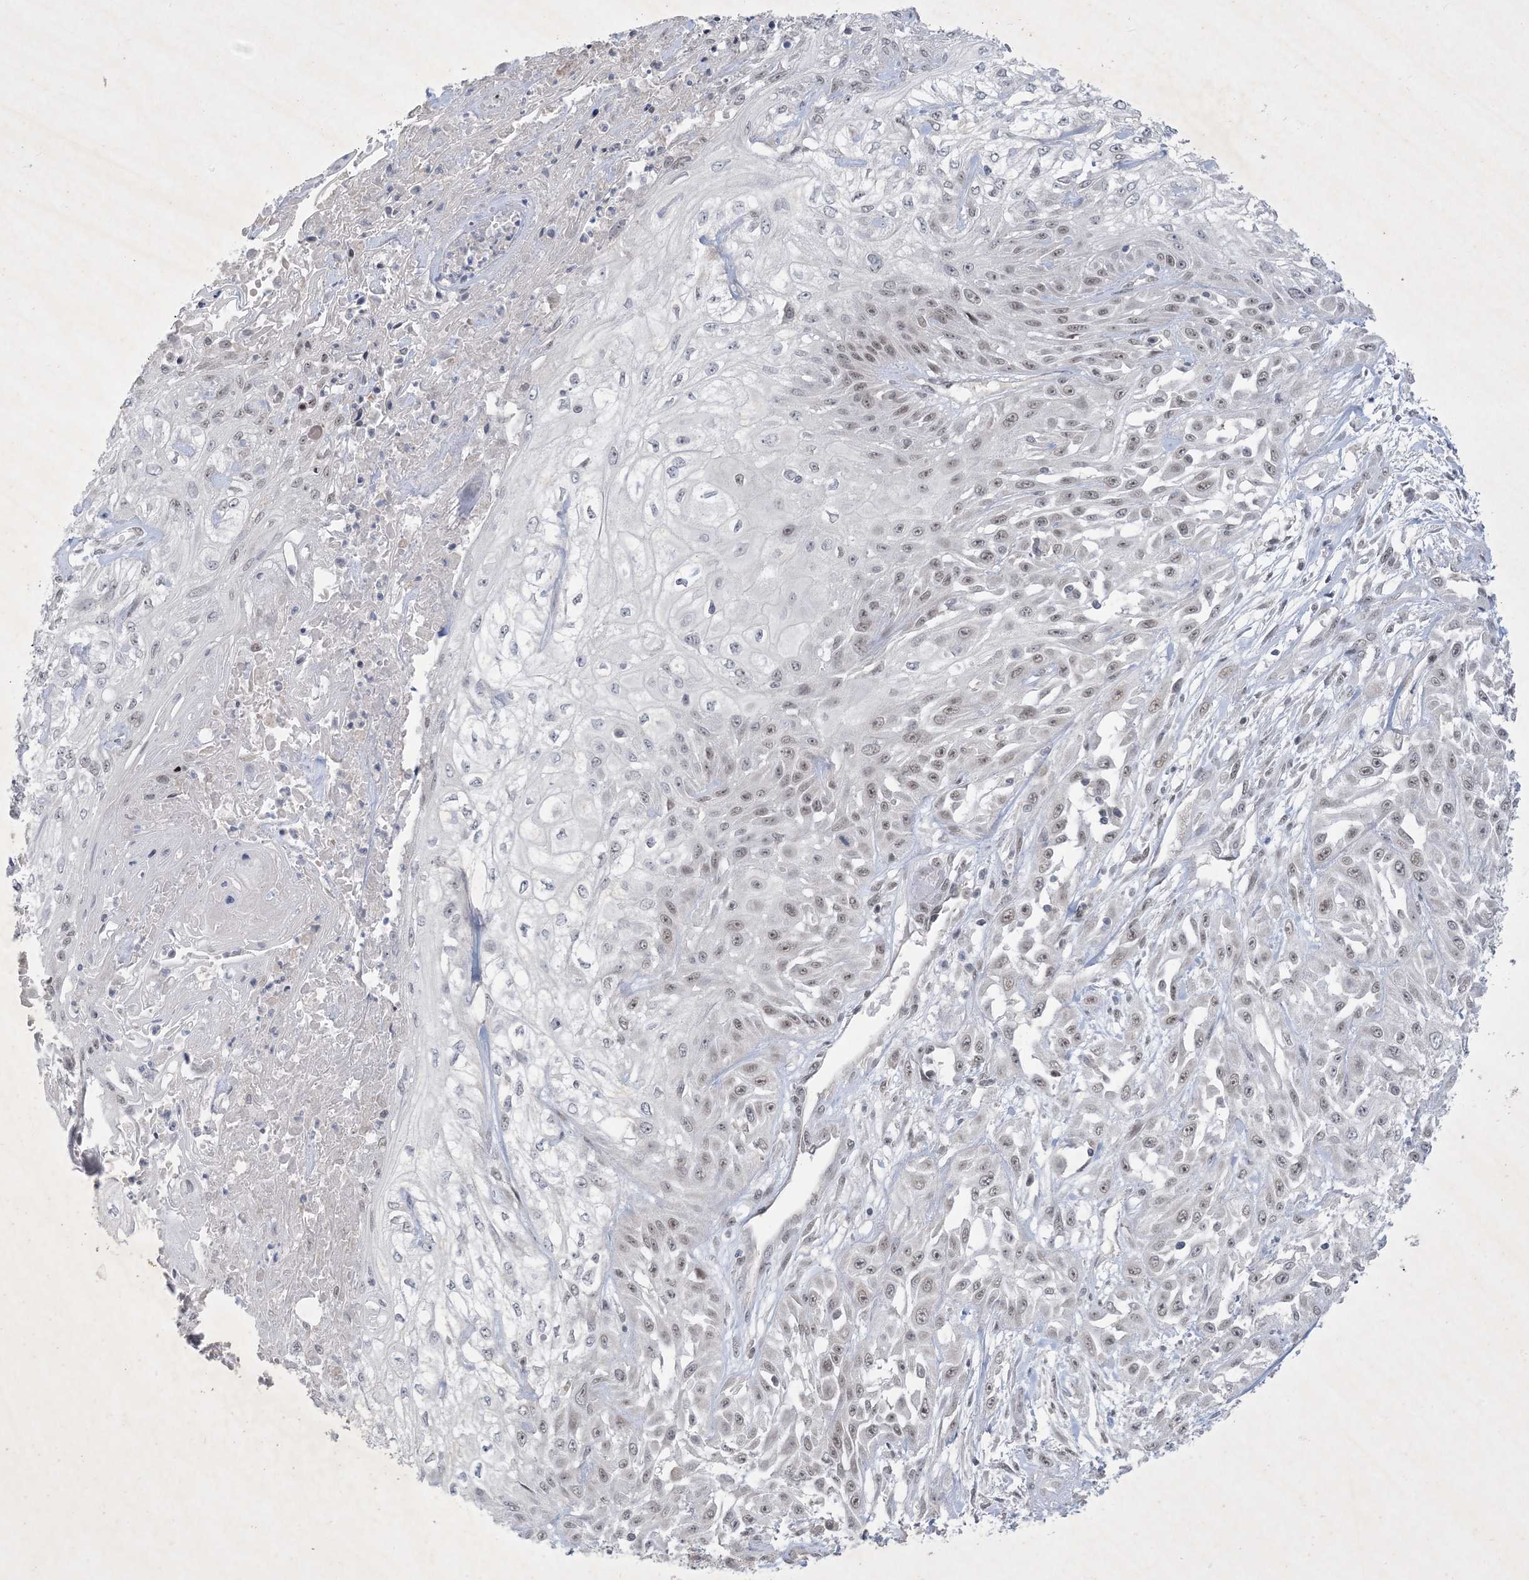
{"staining": {"intensity": "weak", "quantity": "25%-75%", "location": "nuclear"}, "tissue": "skin cancer", "cell_type": "Tumor cells", "image_type": "cancer", "snomed": [{"axis": "morphology", "description": "Squamous cell carcinoma, NOS"}, {"axis": "morphology", "description": "Squamous cell carcinoma, metastatic, NOS"}, {"axis": "topography", "description": "Skin"}, {"axis": "topography", "description": "Lymph node"}], "caption": "Human skin cancer stained with a protein marker demonstrates weak staining in tumor cells.", "gene": "ZNF674", "patient": {"sex": "male", "age": 75}}